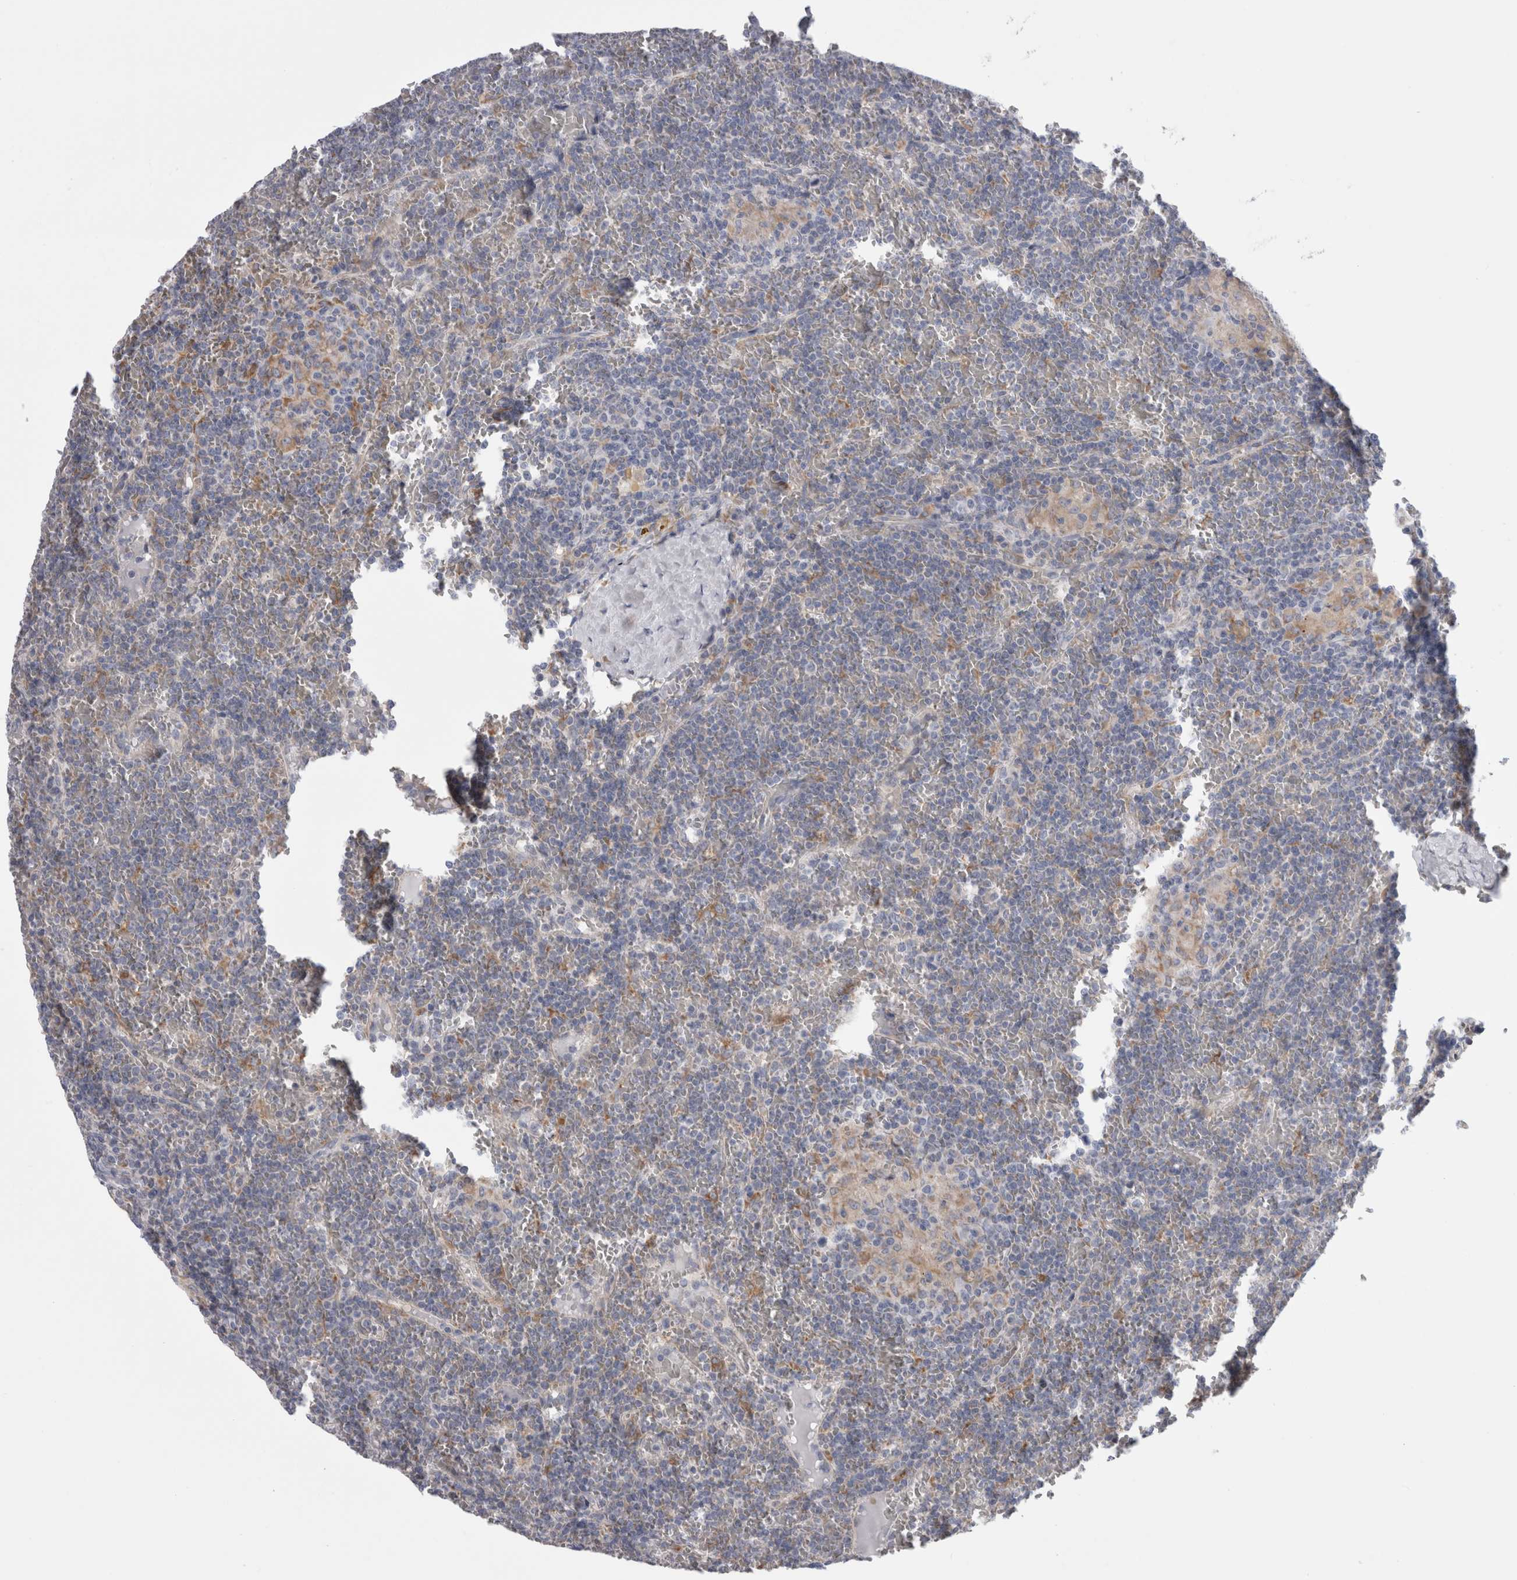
{"staining": {"intensity": "negative", "quantity": "none", "location": "none"}, "tissue": "lymphoma", "cell_type": "Tumor cells", "image_type": "cancer", "snomed": [{"axis": "morphology", "description": "Malignant lymphoma, non-Hodgkin's type, Low grade"}, {"axis": "topography", "description": "Spleen"}], "caption": "There is no significant expression in tumor cells of low-grade malignant lymphoma, non-Hodgkin's type.", "gene": "GDAP1", "patient": {"sex": "female", "age": 19}}